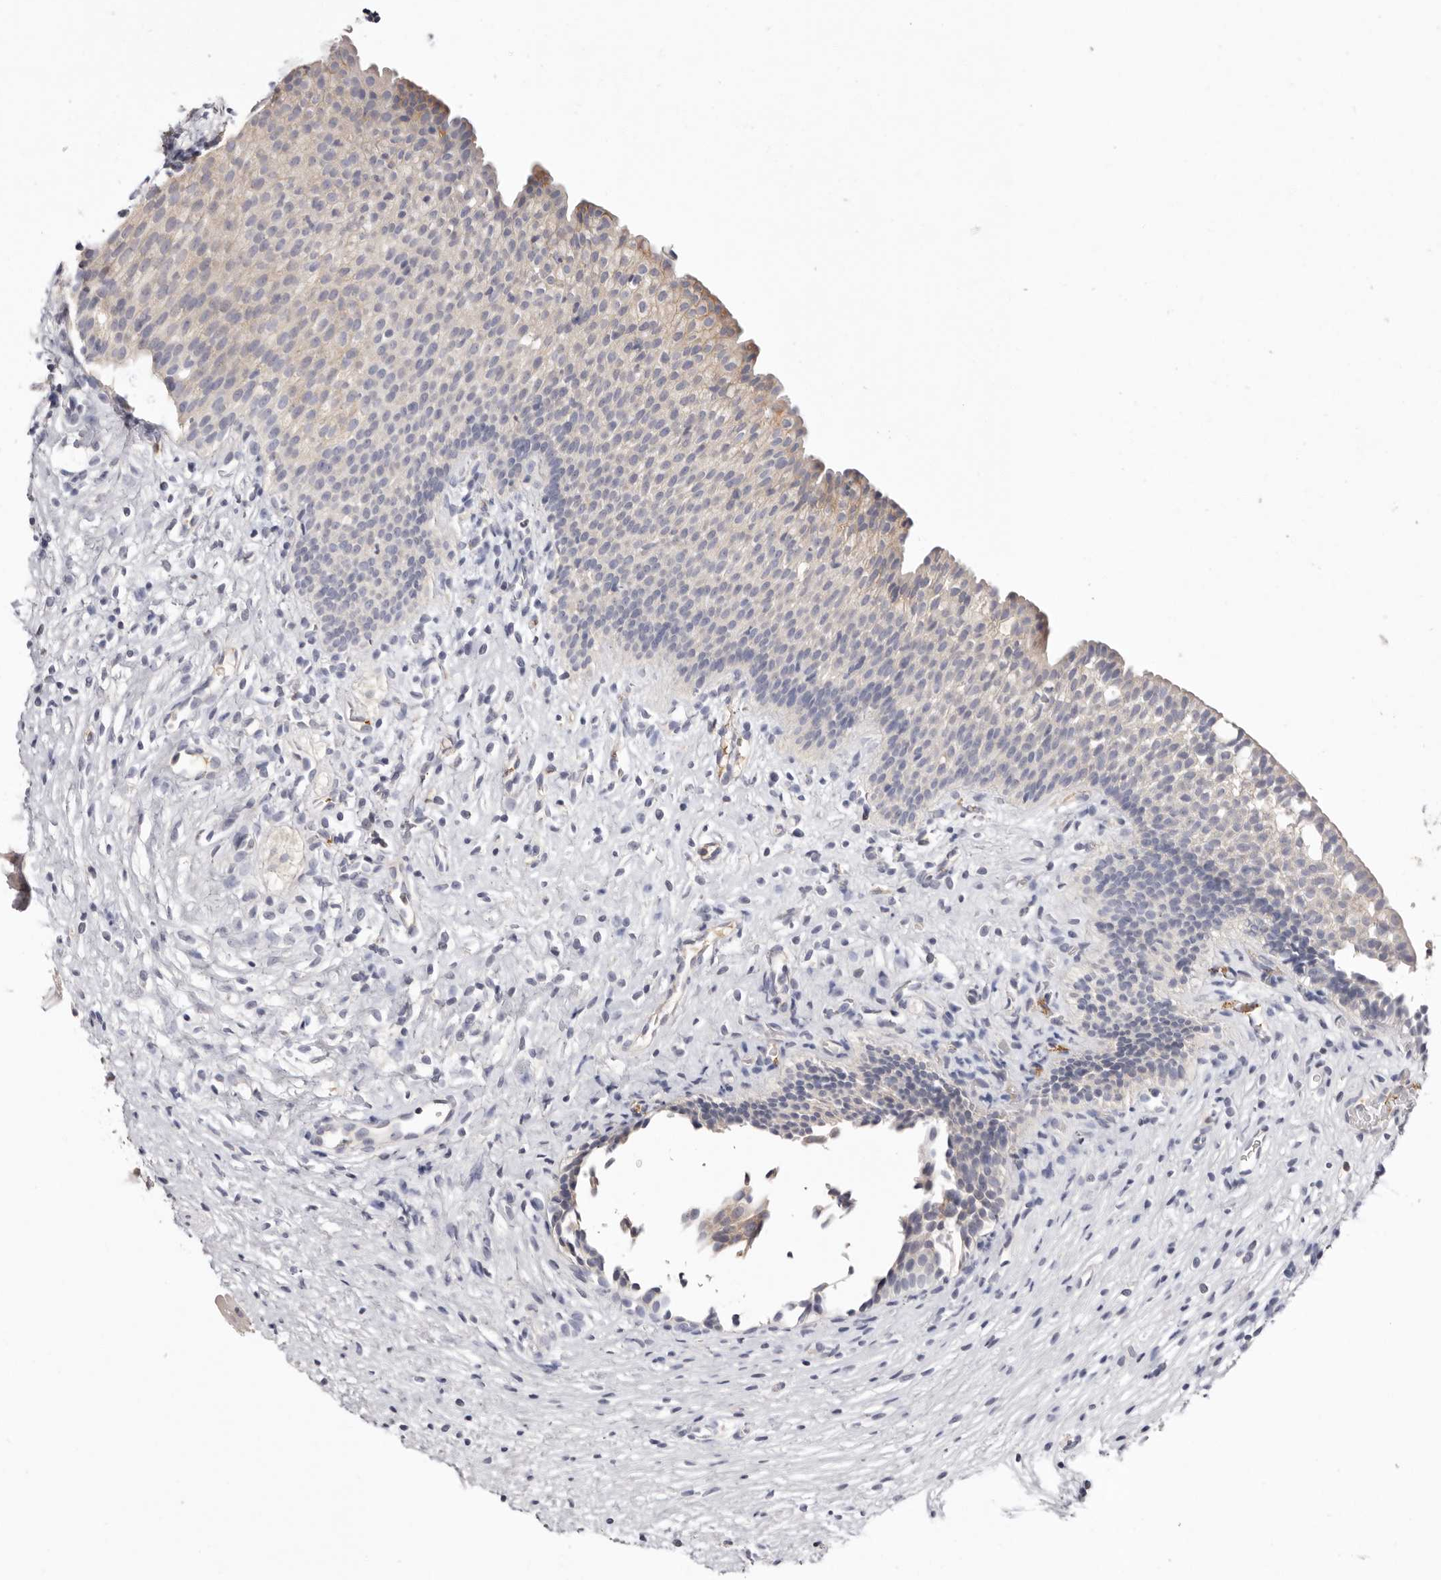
{"staining": {"intensity": "weak", "quantity": "<25%", "location": "cytoplasmic/membranous"}, "tissue": "urinary bladder", "cell_type": "Urothelial cells", "image_type": "normal", "snomed": [{"axis": "morphology", "description": "Normal tissue, NOS"}, {"axis": "topography", "description": "Urinary bladder"}], "caption": "A histopathology image of urinary bladder stained for a protein displays no brown staining in urothelial cells. The staining is performed using DAB (3,3'-diaminobenzidine) brown chromogen with nuclei counter-stained in using hematoxylin.", "gene": "LMLN", "patient": {"sex": "male", "age": 1}}